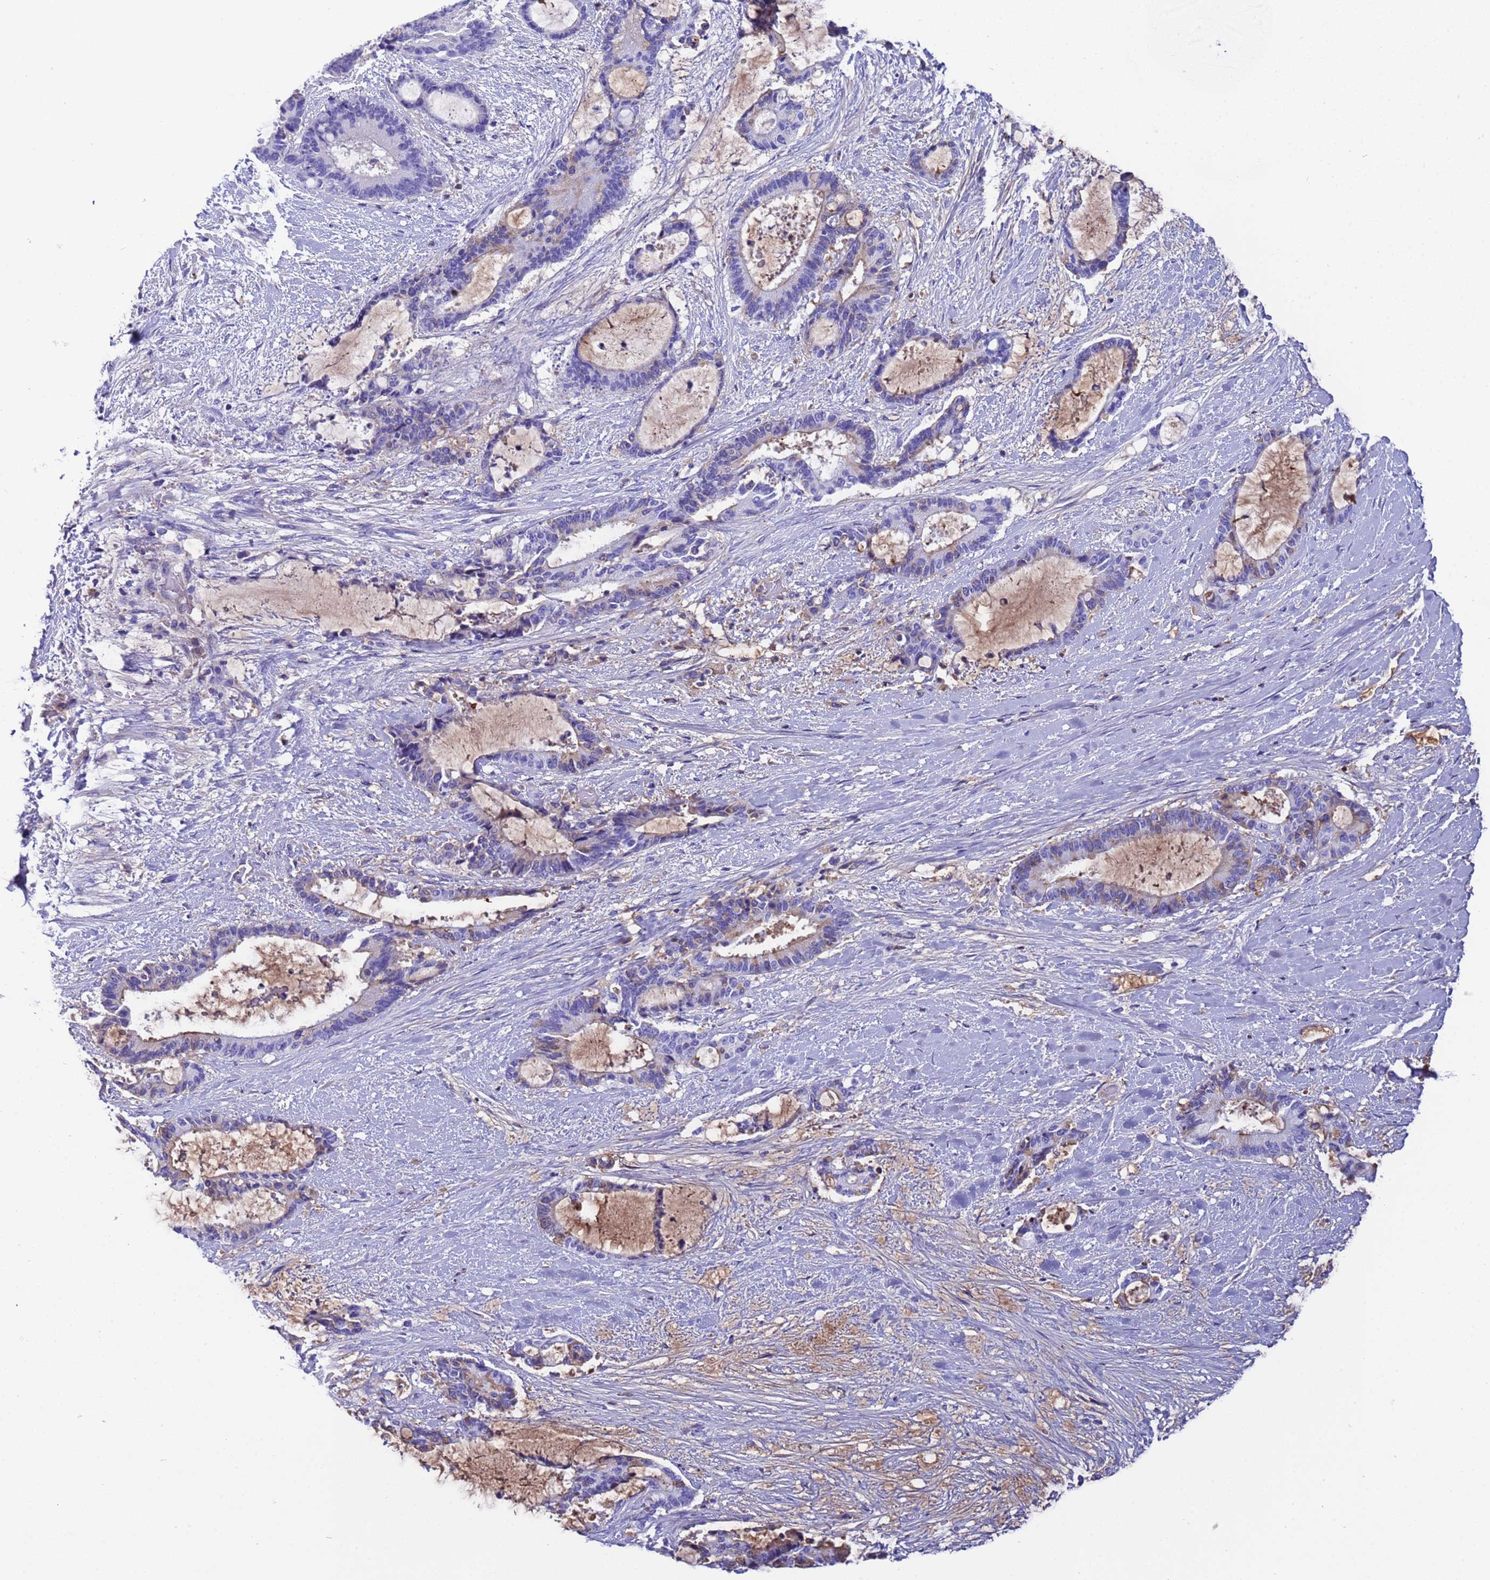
{"staining": {"intensity": "moderate", "quantity": "<25%", "location": "cytoplasmic/membranous"}, "tissue": "liver cancer", "cell_type": "Tumor cells", "image_type": "cancer", "snomed": [{"axis": "morphology", "description": "Normal tissue, NOS"}, {"axis": "morphology", "description": "Cholangiocarcinoma"}, {"axis": "topography", "description": "Liver"}, {"axis": "topography", "description": "Peripheral nerve tissue"}], "caption": "DAB immunohistochemical staining of liver cholangiocarcinoma shows moderate cytoplasmic/membranous protein positivity in about <25% of tumor cells. (Brightfield microscopy of DAB IHC at high magnification).", "gene": "H1-7", "patient": {"sex": "female", "age": 73}}